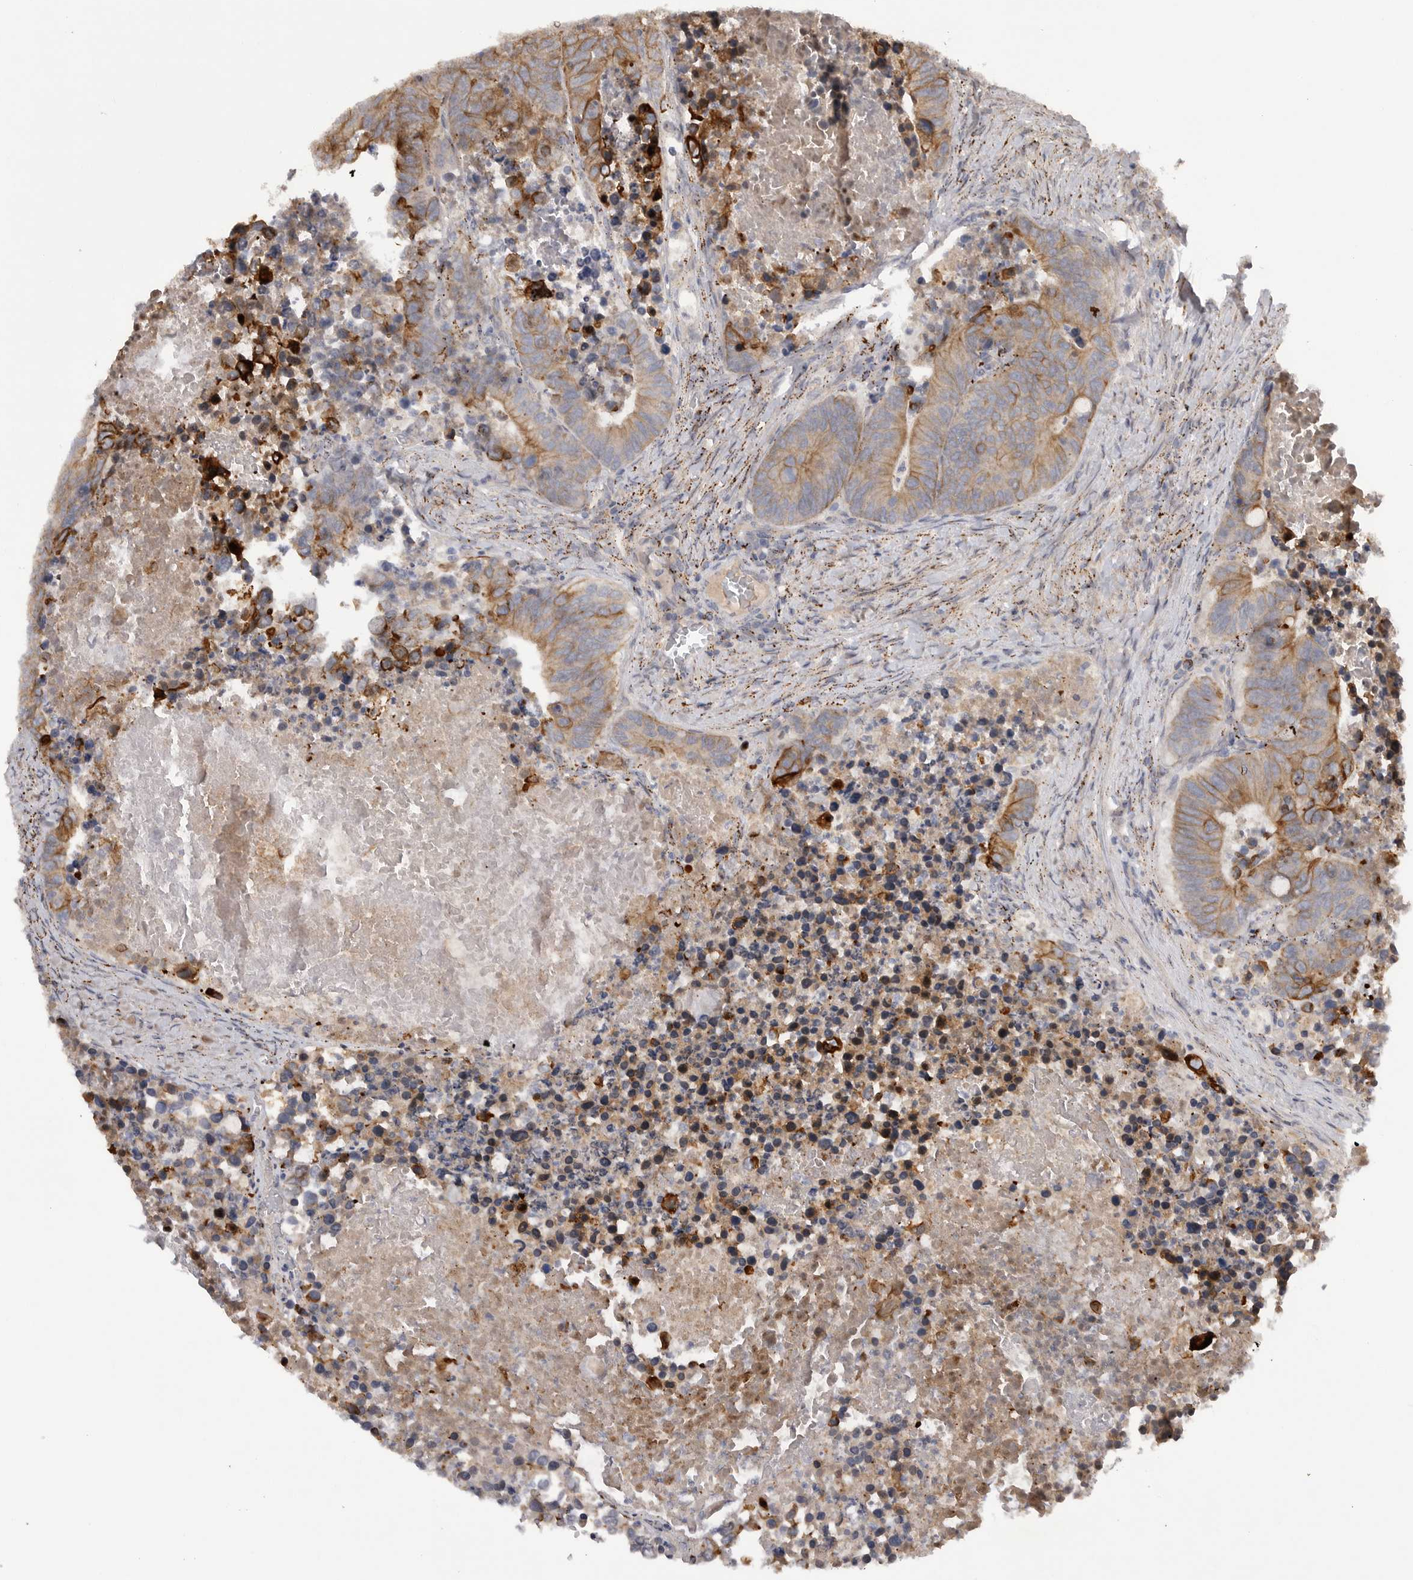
{"staining": {"intensity": "moderate", "quantity": "25%-75%", "location": "cytoplasmic/membranous"}, "tissue": "colorectal cancer", "cell_type": "Tumor cells", "image_type": "cancer", "snomed": [{"axis": "morphology", "description": "Adenocarcinoma, NOS"}, {"axis": "topography", "description": "Colon"}], "caption": "Immunohistochemistry micrograph of neoplastic tissue: adenocarcinoma (colorectal) stained using immunohistochemistry displays medium levels of moderate protein expression localized specifically in the cytoplasmic/membranous of tumor cells, appearing as a cytoplasmic/membranous brown color.", "gene": "DHDDS", "patient": {"sex": "male", "age": 87}}